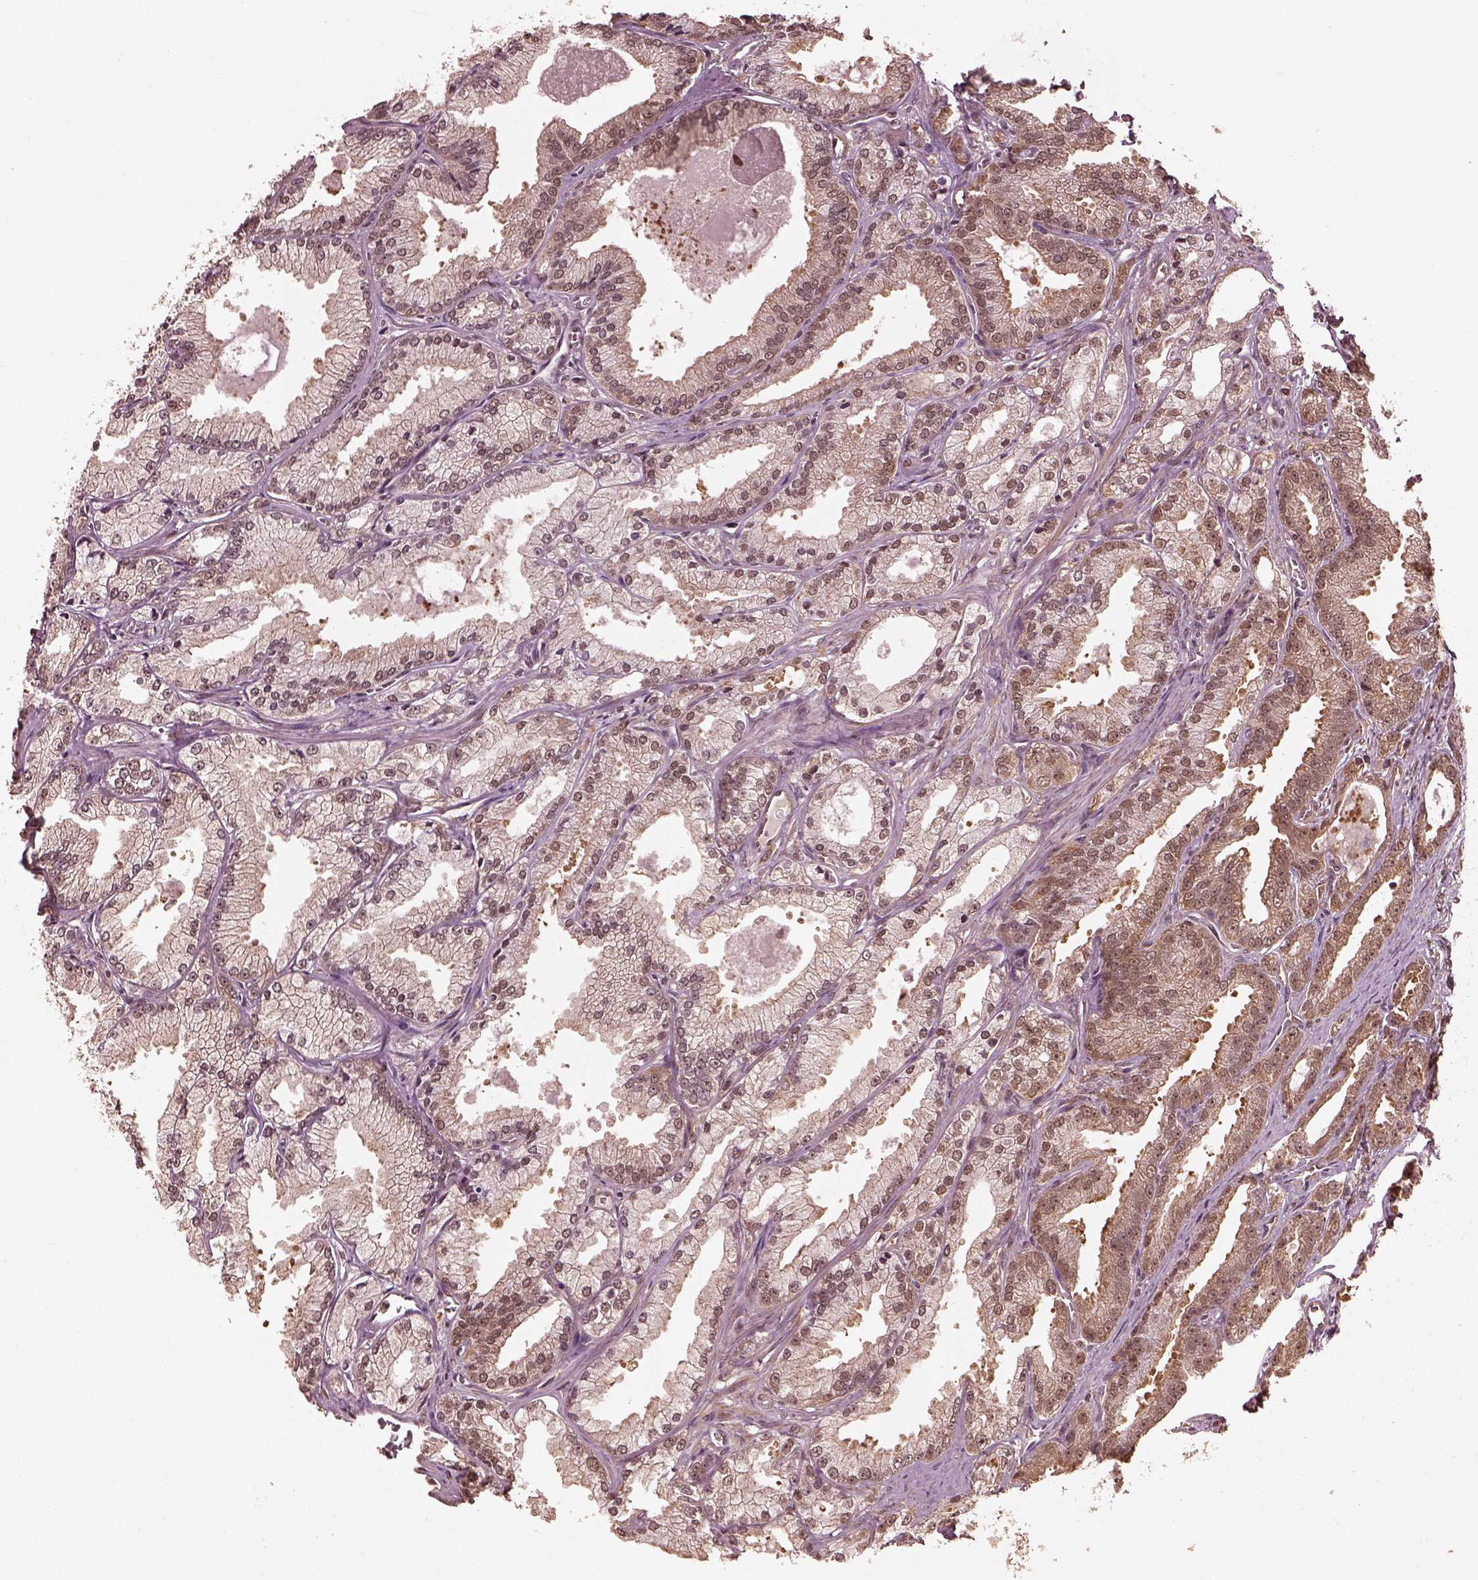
{"staining": {"intensity": "weak", "quantity": "25%-75%", "location": "cytoplasmic/membranous"}, "tissue": "prostate cancer", "cell_type": "Tumor cells", "image_type": "cancer", "snomed": [{"axis": "morphology", "description": "Adenocarcinoma, NOS"}, {"axis": "morphology", "description": "Adenocarcinoma, High grade"}, {"axis": "topography", "description": "Prostate"}], "caption": "DAB immunohistochemical staining of human prostate cancer reveals weak cytoplasmic/membranous protein staining in about 25%-75% of tumor cells.", "gene": "PSMC5", "patient": {"sex": "male", "age": 70}}